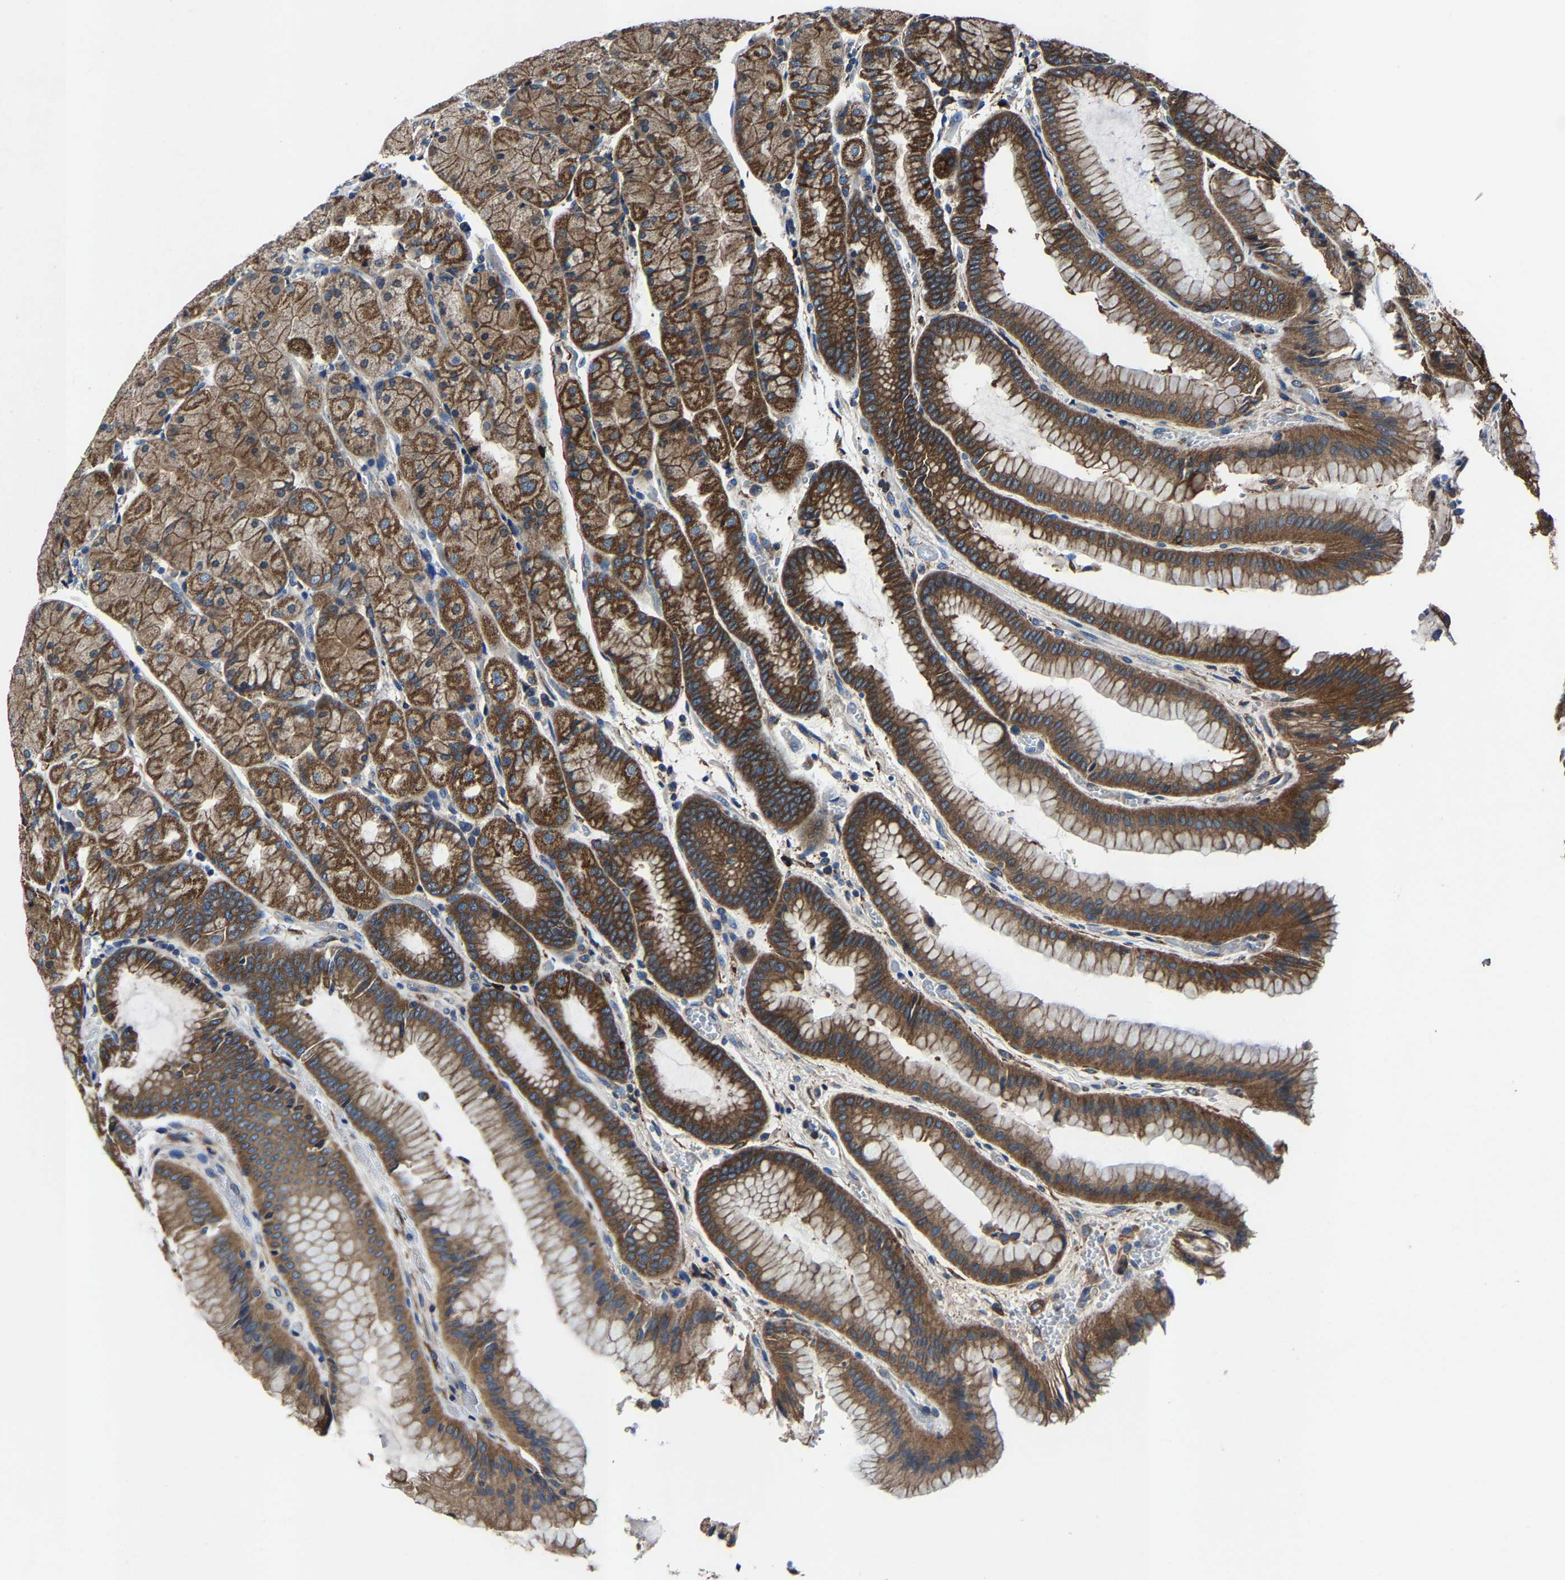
{"staining": {"intensity": "strong", "quantity": ">75%", "location": "cytoplasmic/membranous"}, "tissue": "stomach", "cell_type": "Glandular cells", "image_type": "normal", "snomed": [{"axis": "morphology", "description": "Normal tissue, NOS"}, {"axis": "morphology", "description": "Carcinoid, malignant, NOS"}, {"axis": "topography", "description": "Stomach, upper"}], "caption": "Brown immunohistochemical staining in benign stomach demonstrates strong cytoplasmic/membranous expression in about >75% of glandular cells.", "gene": "KIAA1958", "patient": {"sex": "male", "age": 39}}